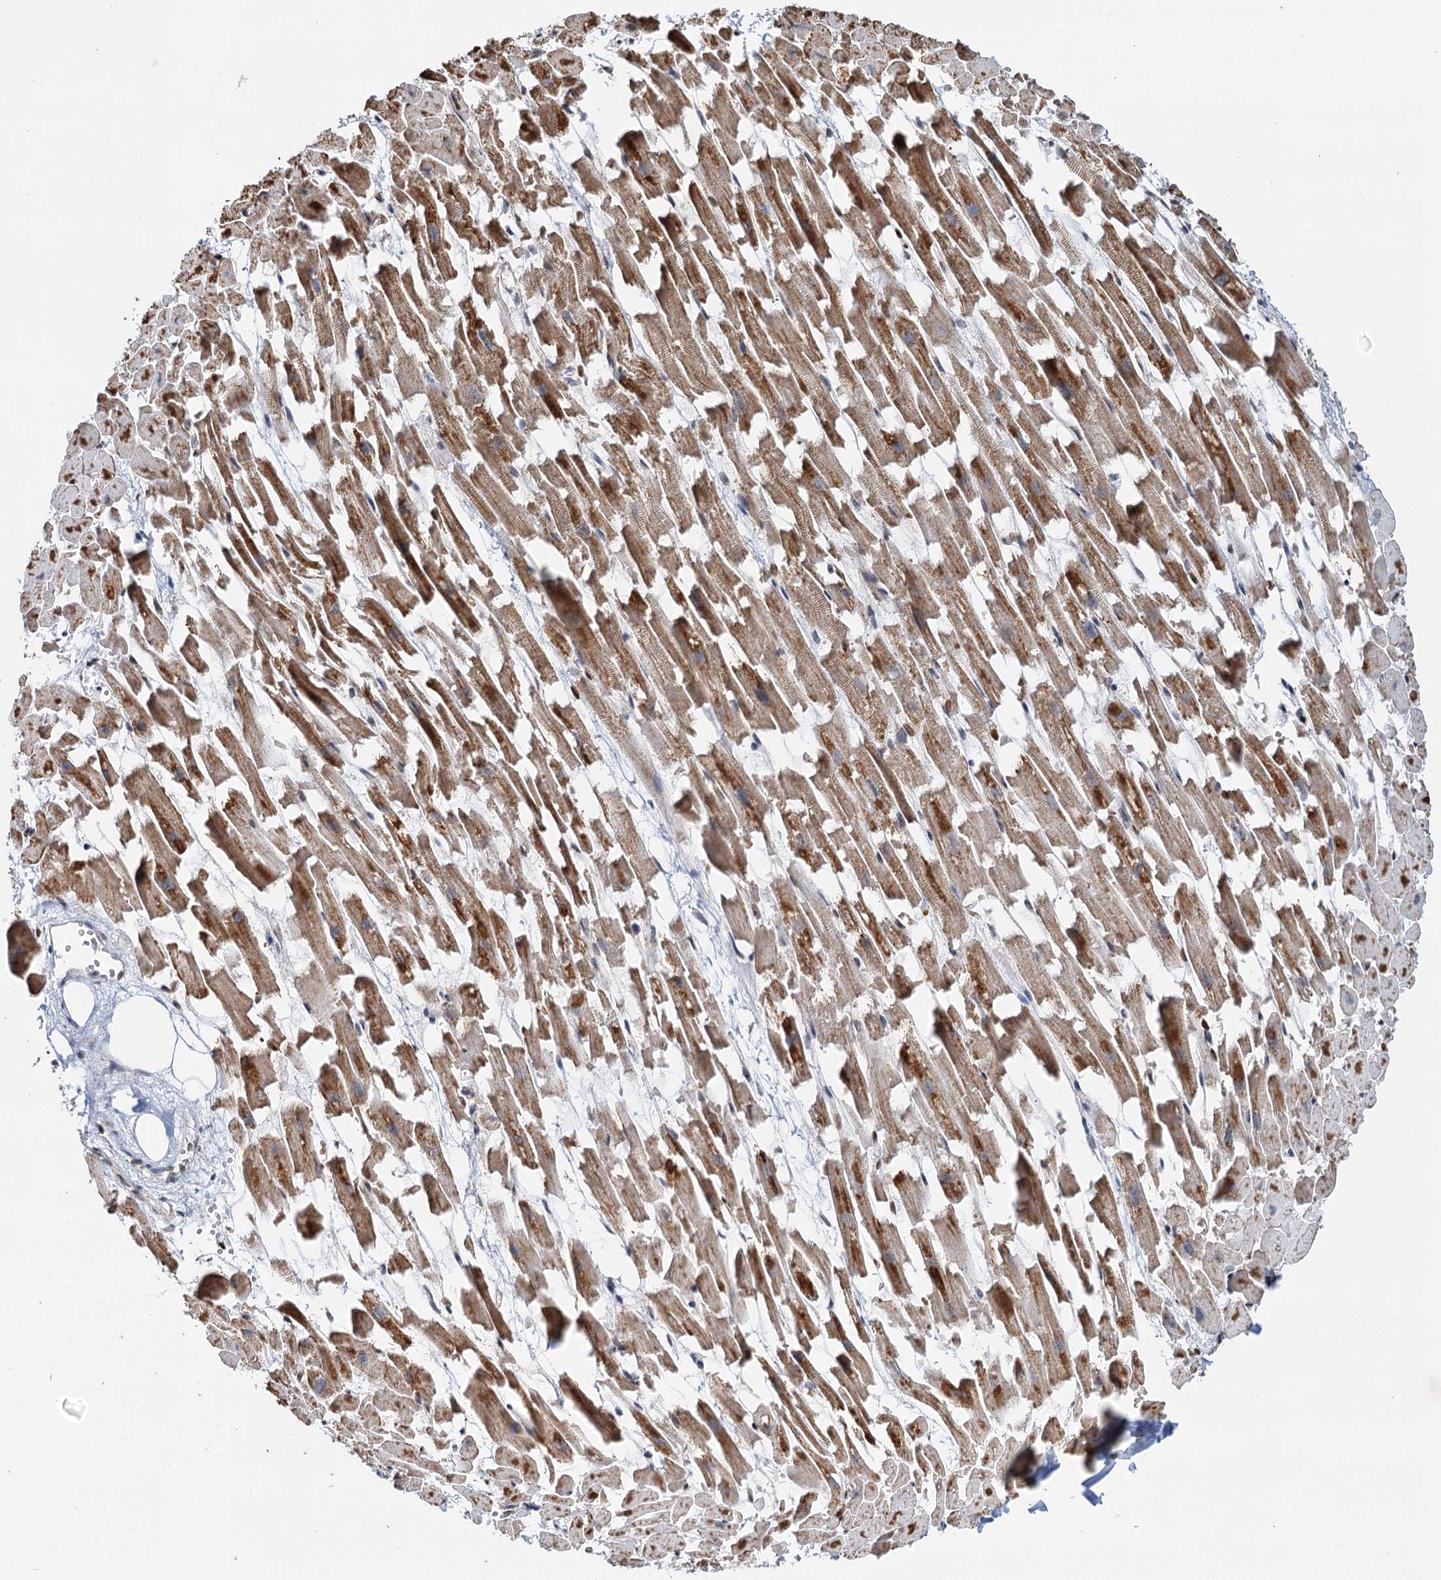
{"staining": {"intensity": "moderate", "quantity": "25%-75%", "location": "cytoplasmic/membranous,nuclear"}, "tissue": "heart muscle", "cell_type": "Cardiomyocytes", "image_type": "normal", "snomed": [{"axis": "morphology", "description": "Normal tissue, NOS"}, {"axis": "topography", "description": "Heart"}], "caption": "Immunohistochemical staining of benign heart muscle reveals medium levels of moderate cytoplasmic/membranous,nuclear staining in approximately 25%-75% of cardiomyocytes. Ihc stains the protein in brown and the nuclei are stained blue.", "gene": "ZC3H13", "patient": {"sex": "female", "age": 64}}